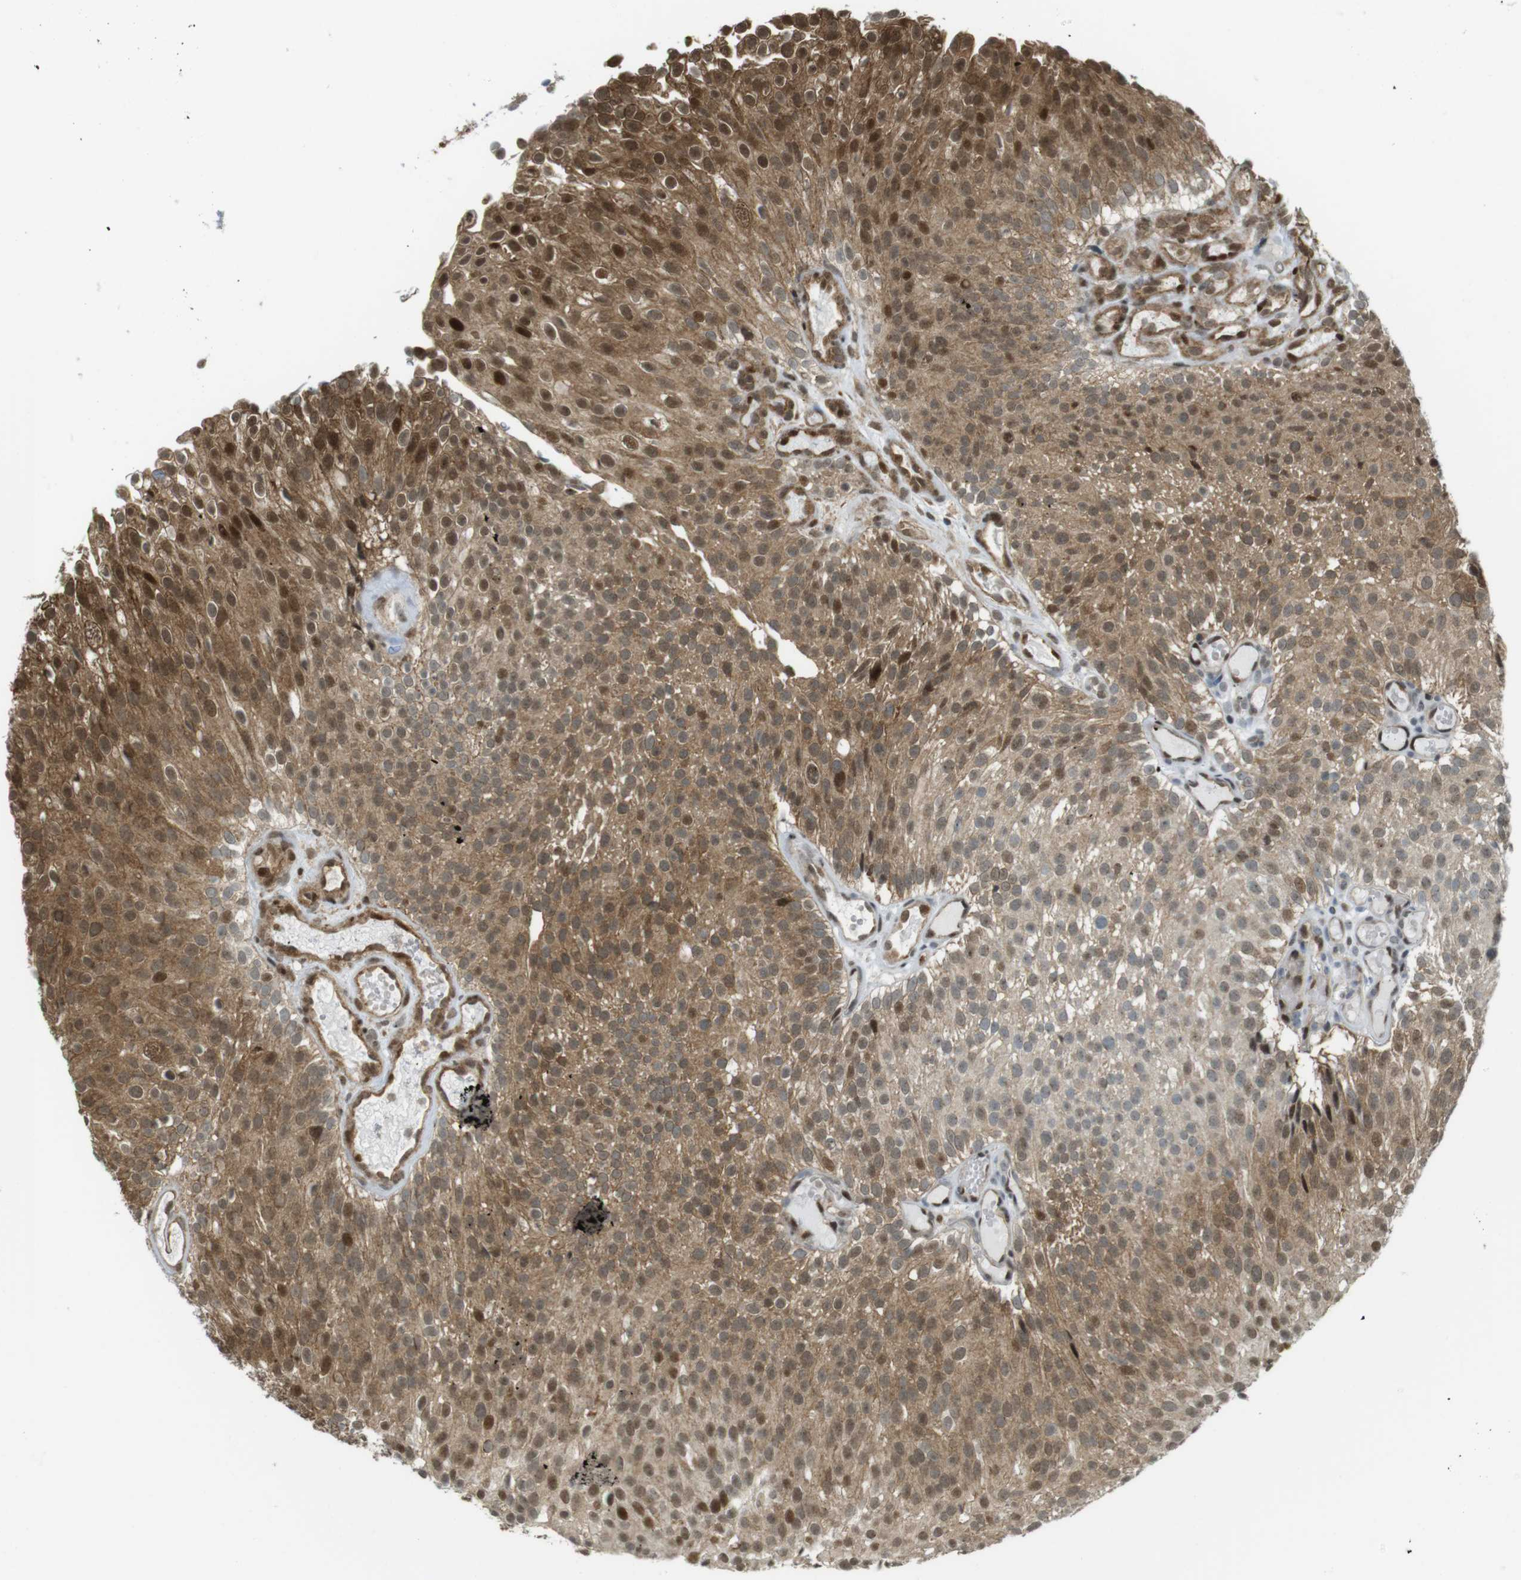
{"staining": {"intensity": "moderate", "quantity": ">75%", "location": "cytoplasmic/membranous,nuclear"}, "tissue": "urothelial cancer", "cell_type": "Tumor cells", "image_type": "cancer", "snomed": [{"axis": "morphology", "description": "Urothelial carcinoma, Low grade"}, {"axis": "topography", "description": "Urinary bladder"}], "caption": "A high-resolution photomicrograph shows immunohistochemistry staining of urothelial cancer, which demonstrates moderate cytoplasmic/membranous and nuclear positivity in approximately >75% of tumor cells.", "gene": "UBB", "patient": {"sex": "male", "age": 78}}